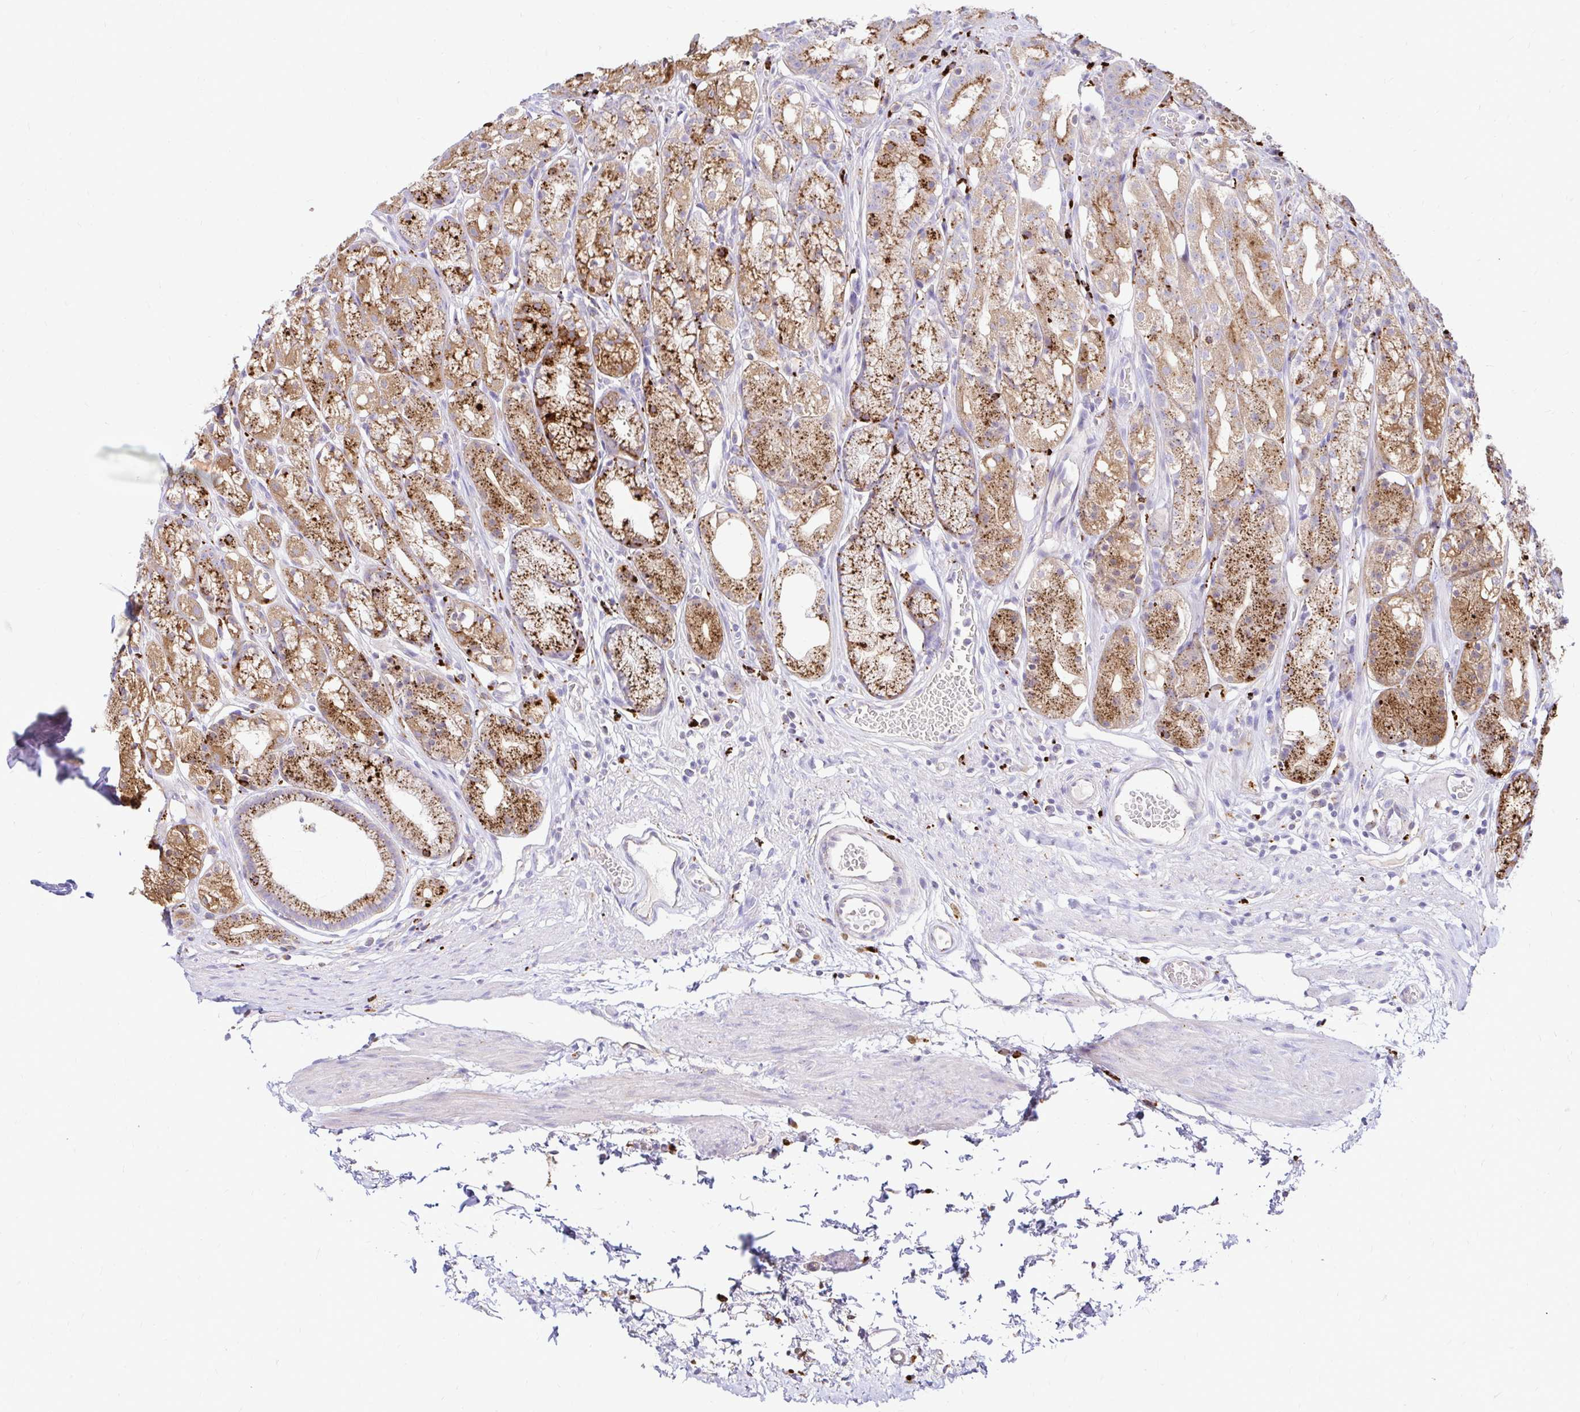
{"staining": {"intensity": "strong", "quantity": ">75%", "location": "cytoplasmic/membranous"}, "tissue": "stomach", "cell_type": "Glandular cells", "image_type": "normal", "snomed": [{"axis": "morphology", "description": "Normal tissue, NOS"}, {"axis": "topography", "description": "Smooth muscle"}, {"axis": "topography", "description": "Stomach"}], "caption": "An IHC image of unremarkable tissue is shown. Protein staining in brown labels strong cytoplasmic/membranous positivity in stomach within glandular cells. (DAB = brown stain, brightfield microscopy at high magnification).", "gene": "FUCA1", "patient": {"sex": "male", "age": 70}}